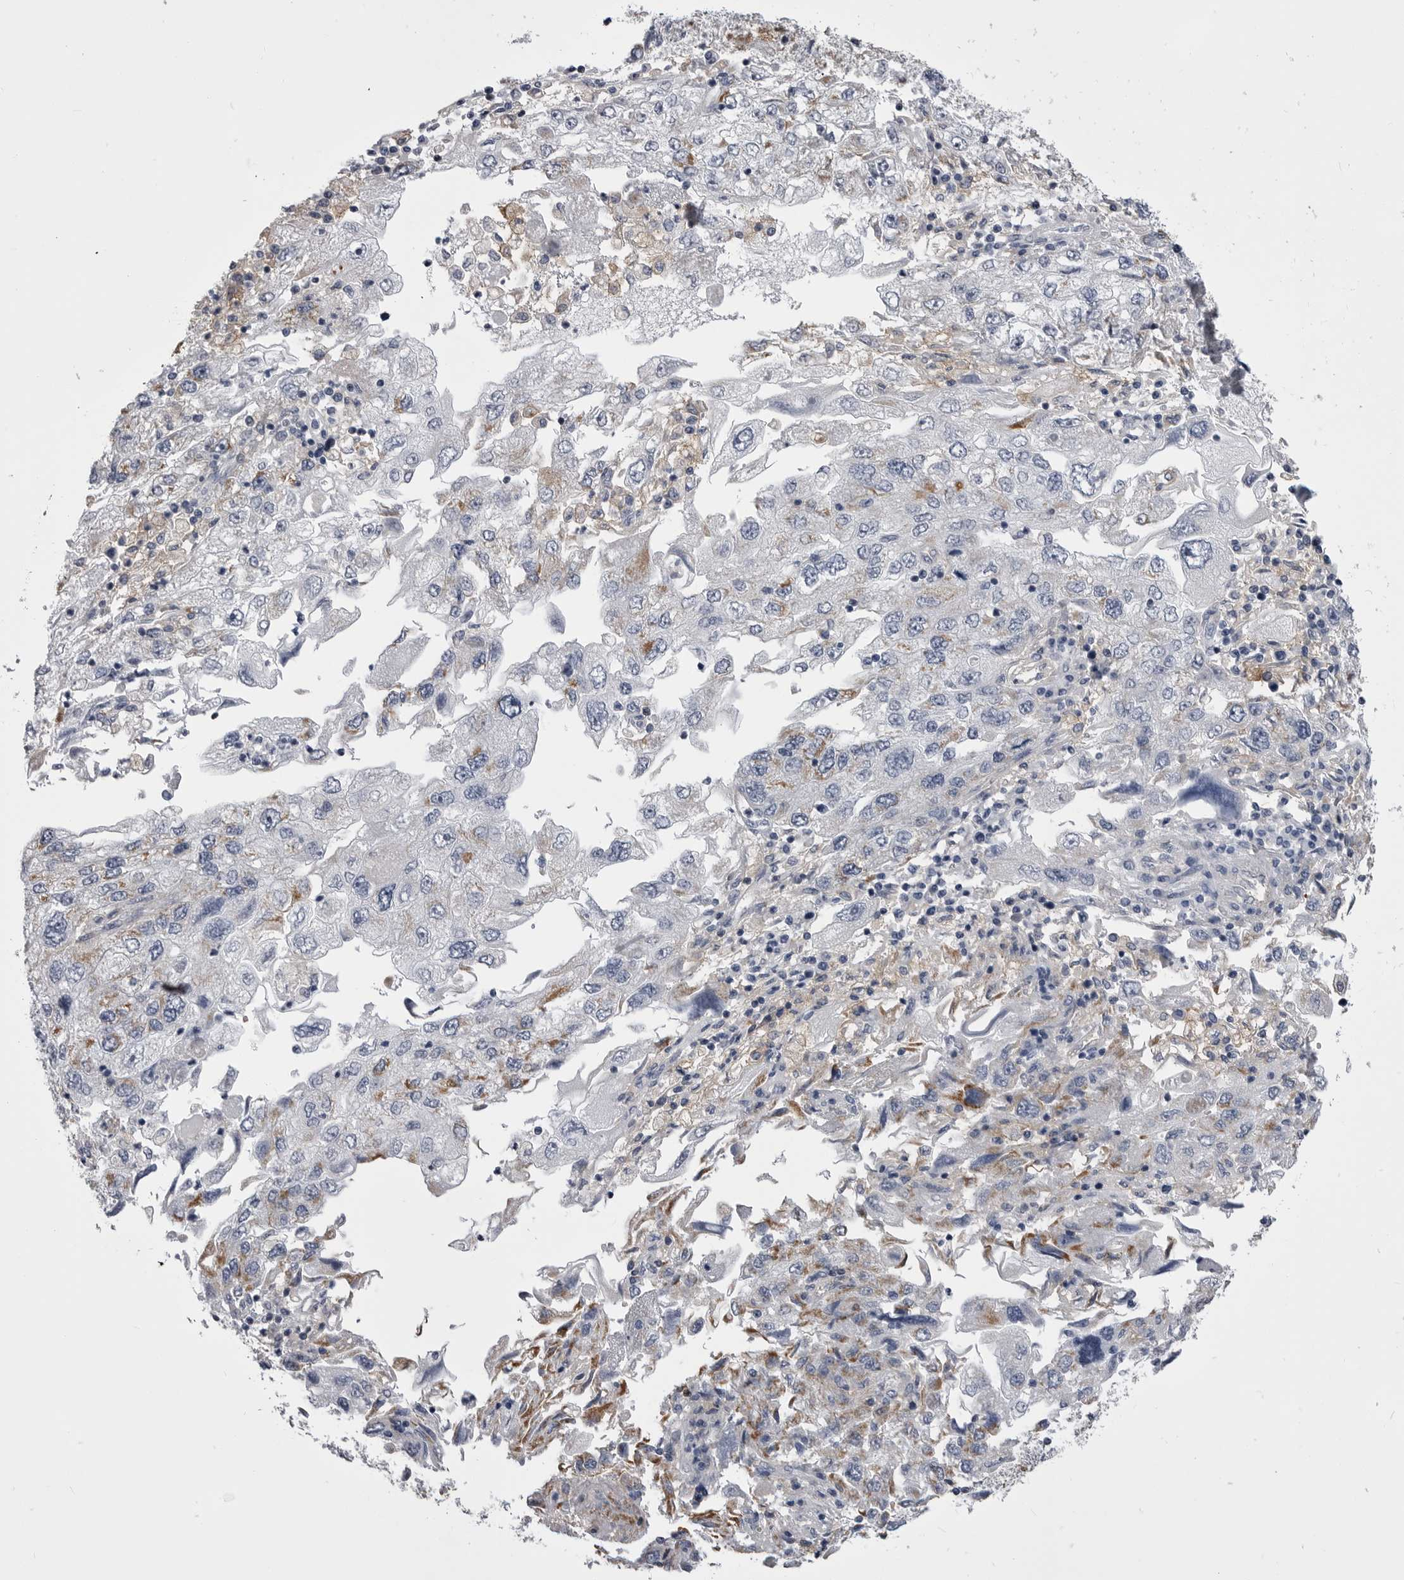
{"staining": {"intensity": "moderate", "quantity": "25%-75%", "location": "cytoplasmic/membranous"}, "tissue": "endometrial cancer", "cell_type": "Tumor cells", "image_type": "cancer", "snomed": [{"axis": "morphology", "description": "Adenocarcinoma, NOS"}, {"axis": "topography", "description": "Endometrium"}], "caption": "IHC staining of adenocarcinoma (endometrial), which reveals medium levels of moderate cytoplasmic/membranous staining in about 25%-75% of tumor cells indicating moderate cytoplasmic/membranous protein staining. The staining was performed using DAB (brown) for protein detection and nuclei were counterstained in hematoxylin (blue).", "gene": "OPLAH", "patient": {"sex": "female", "age": 49}}